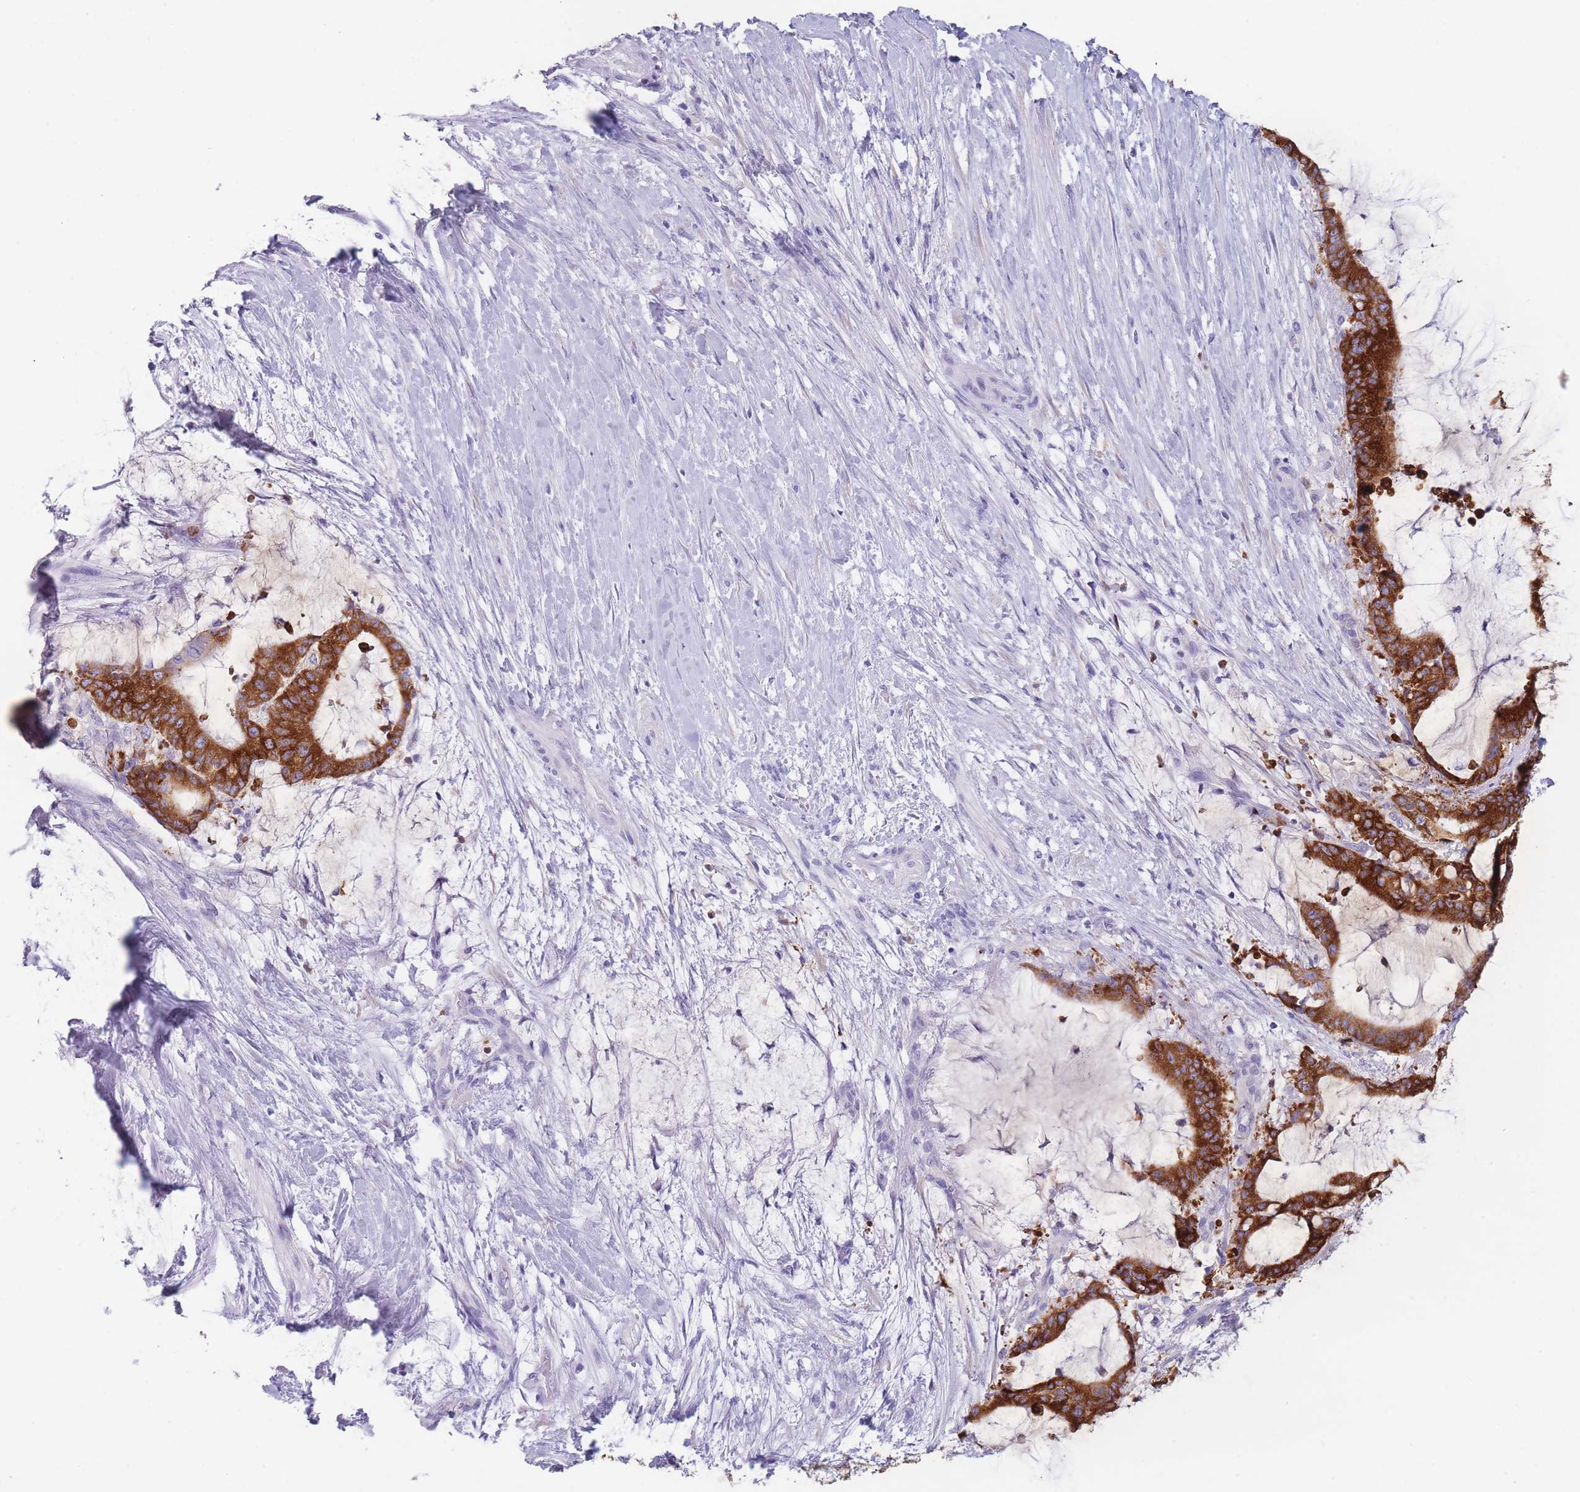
{"staining": {"intensity": "strong", "quantity": ">75%", "location": "cytoplasmic/membranous"}, "tissue": "liver cancer", "cell_type": "Tumor cells", "image_type": "cancer", "snomed": [{"axis": "morphology", "description": "Normal tissue, NOS"}, {"axis": "morphology", "description": "Cholangiocarcinoma"}, {"axis": "topography", "description": "Liver"}, {"axis": "topography", "description": "Peripheral nerve tissue"}], "caption": "An image showing strong cytoplasmic/membranous positivity in about >75% of tumor cells in cholangiocarcinoma (liver), as visualized by brown immunohistochemical staining.", "gene": "ZNF627", "patient": {"sex": "female", "age": 73}}